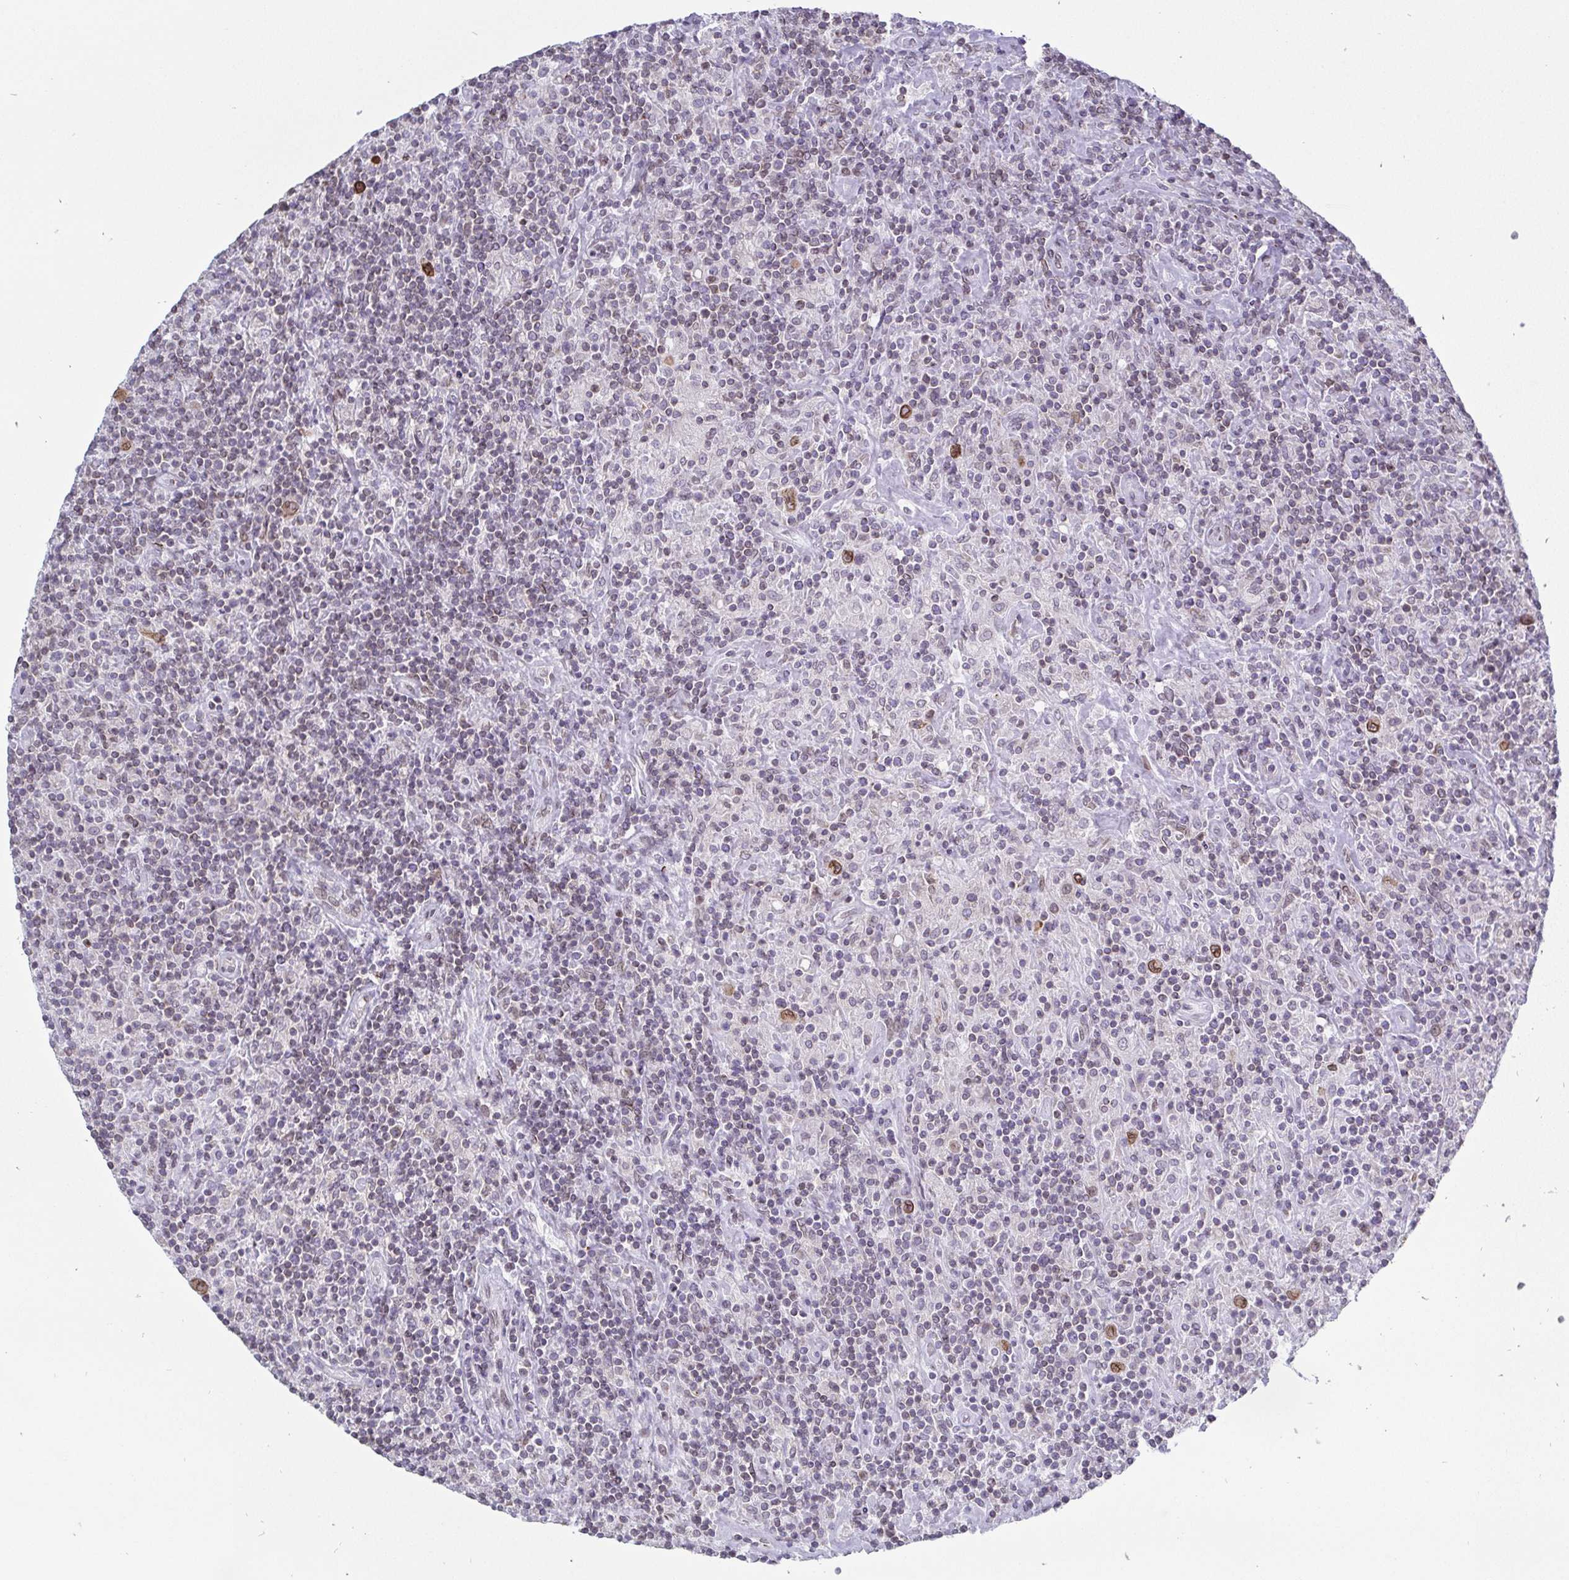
{"staining": {"intensity": "moderate", "quantity": ">75%", "location": "nuclear"}, "tissue": "lymphoma", "cell_type": "Tumor cells", "image_type": "cancer", "snomed": [{"axis": "morphology", "description": "Hodgkin's disease, NOS"}, {"axis": "topography", "description": "Lymph node"}], "caption": "Immunohistochemical staining of Hodgkin's disease shows medium levels of moderate nuclear protein positivity in about >75% of tumor cells.", "gene": "EMD", "patient": {"sex": "male", "age": 70}}